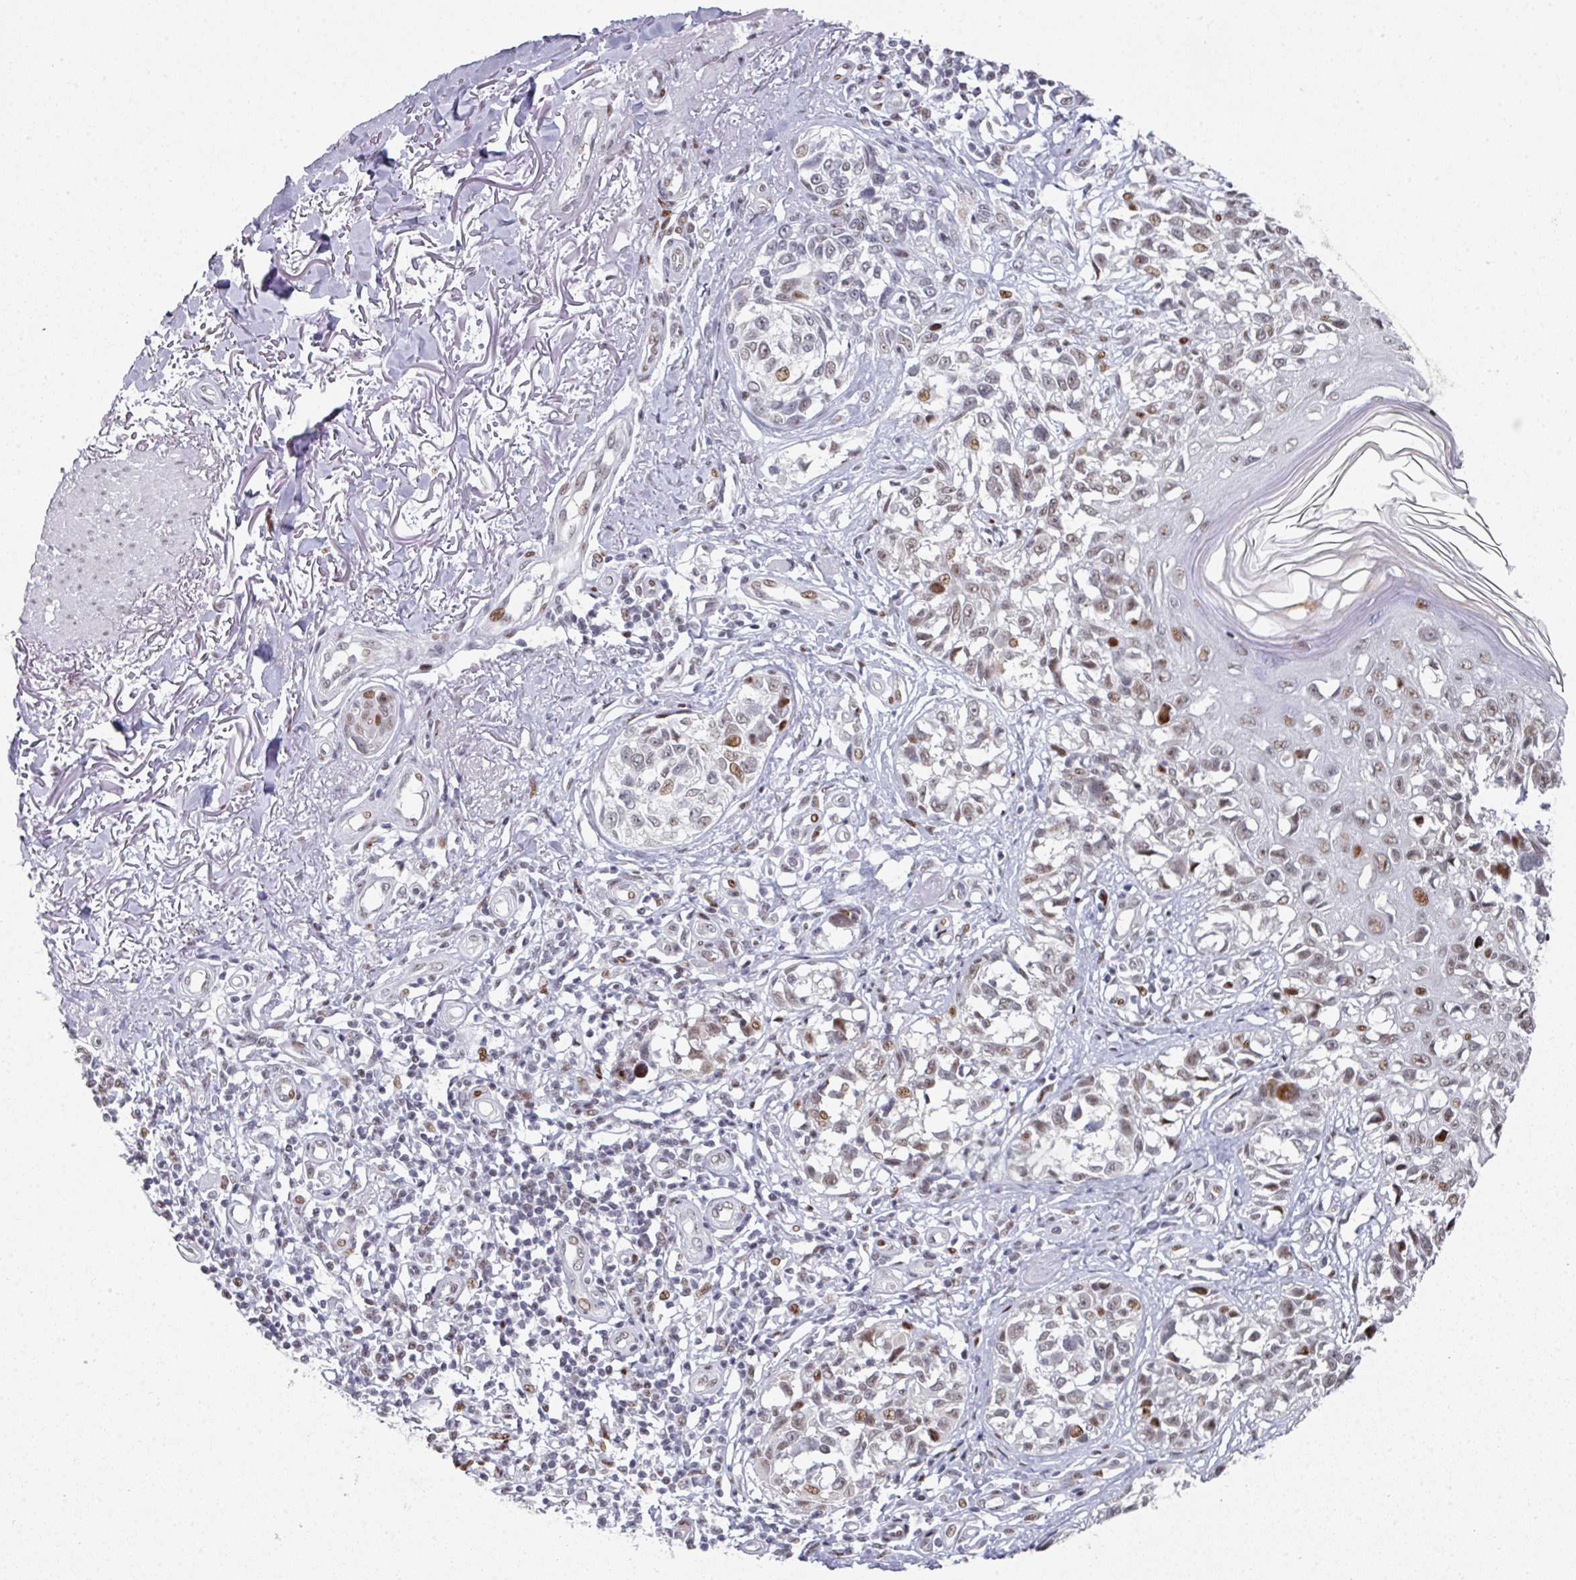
{"staining": {"intensity": "moderate", "quantity": "<25%", "location": "nuclear"}, "tissue": "melanoma", "cell_type": "Tumor cells", "image_type": "cancer", "snomed": [{"axis": "morphology", "description": "Malignant melanoma, NOS"}, {"axis": "topography", "description": "Skin"}], "caption": "Malignant melanoma stained for a protein (brown) demonstrates moderate nuclear positive staining in approximately <25% of tumor cells.", "gene": "SF3B5", "patient": {"sex": "male", "age": 73}}